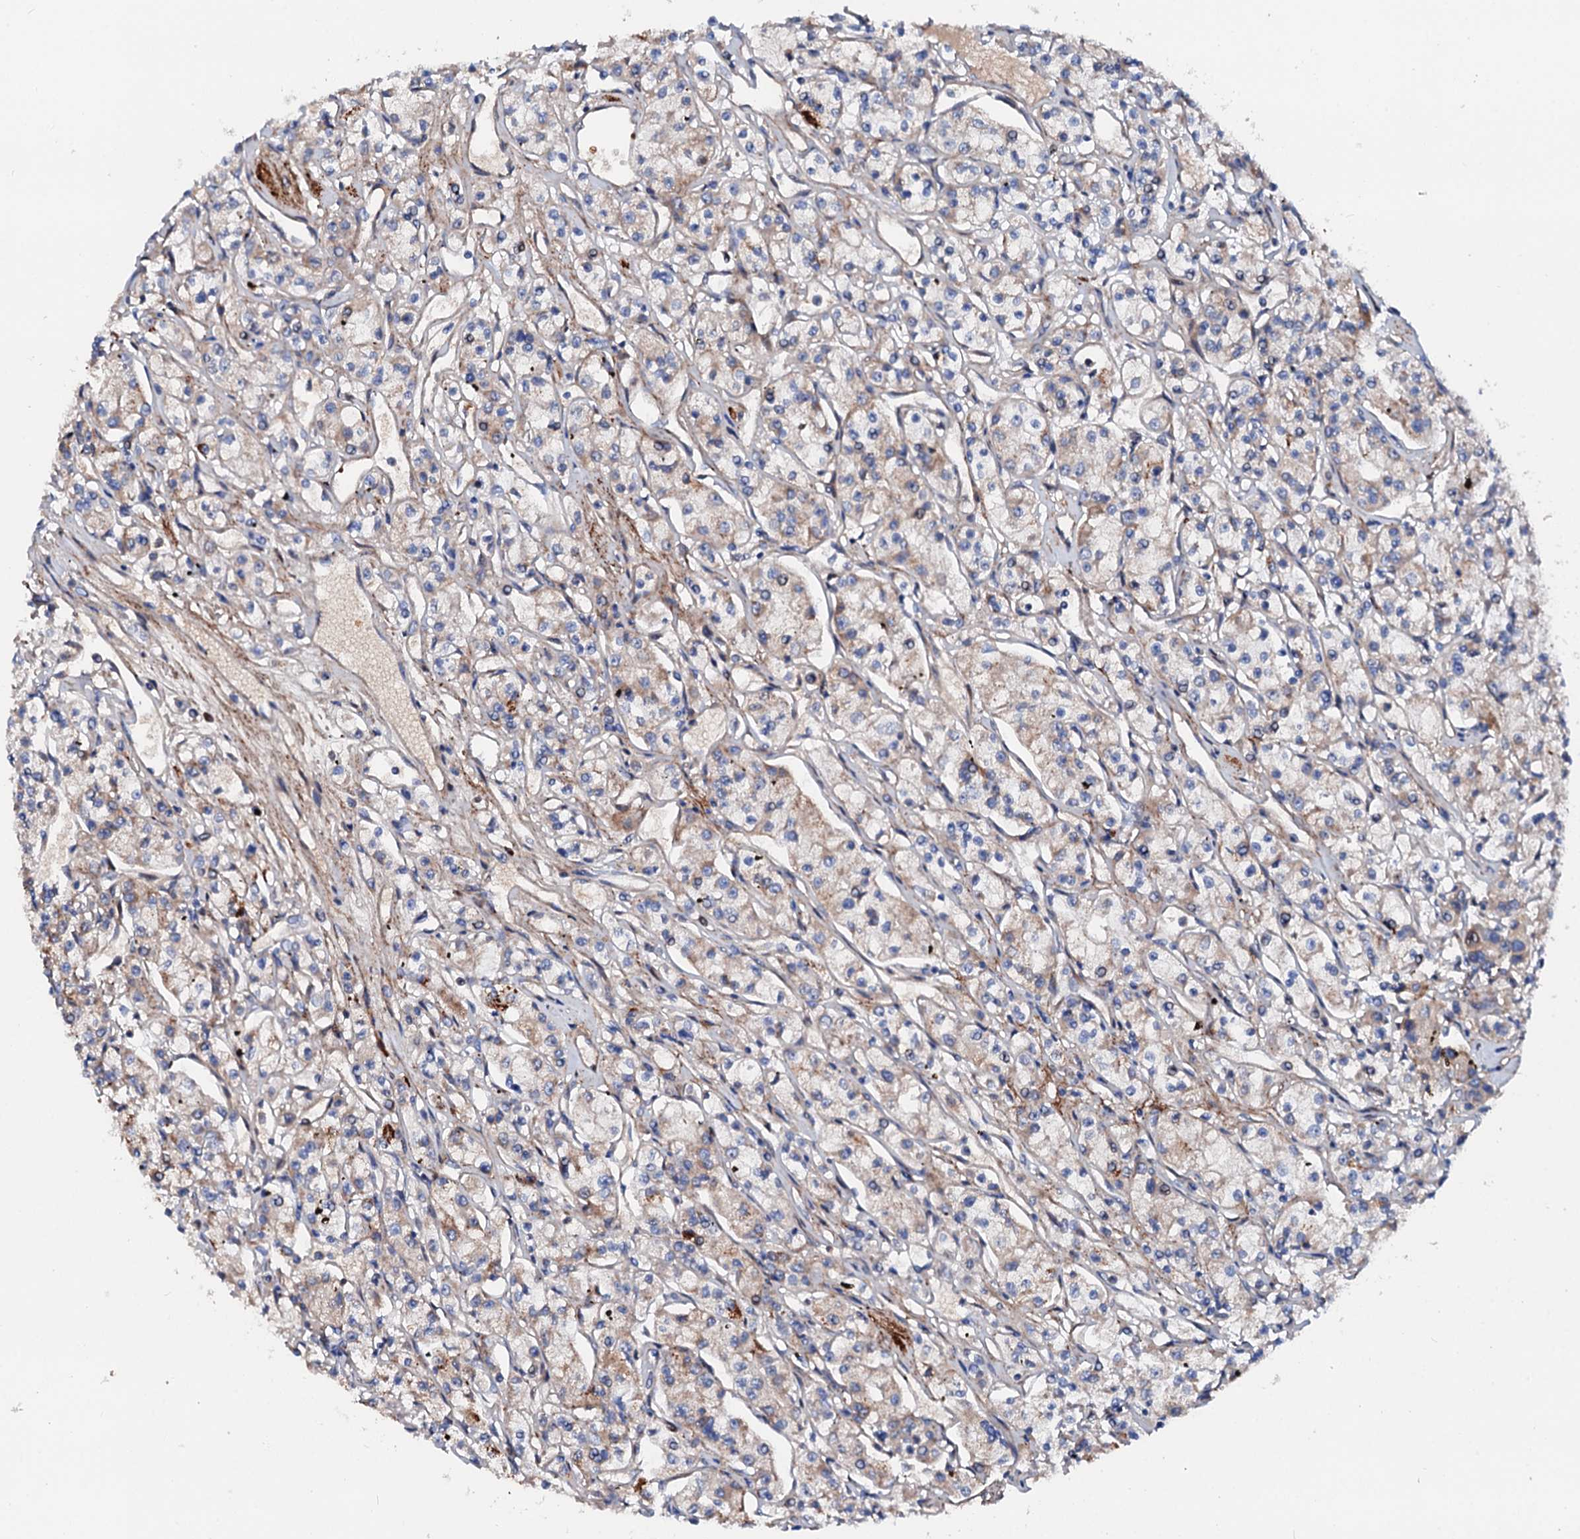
{"staining": {"intensity": "weak", "quantity": "<25%", "location": "cytoplasmic/membranous"}, "tissue": "renal cancer", "cell_type": "Tumor cells", "image_type": "cancer", "snomed": [{"axis": "morphology", "description": "Adenocarcinoma, NOS"}, {"axis": "topography", "description": "Kidney"}], "caption": "High power microscopy image of an IHC photomicrograph of adenocarcinoma (renal), revealing no significant positivity in tumor cells.", "gene": "SLC10A7", "patient": {"sex": "female", "age": 59}}